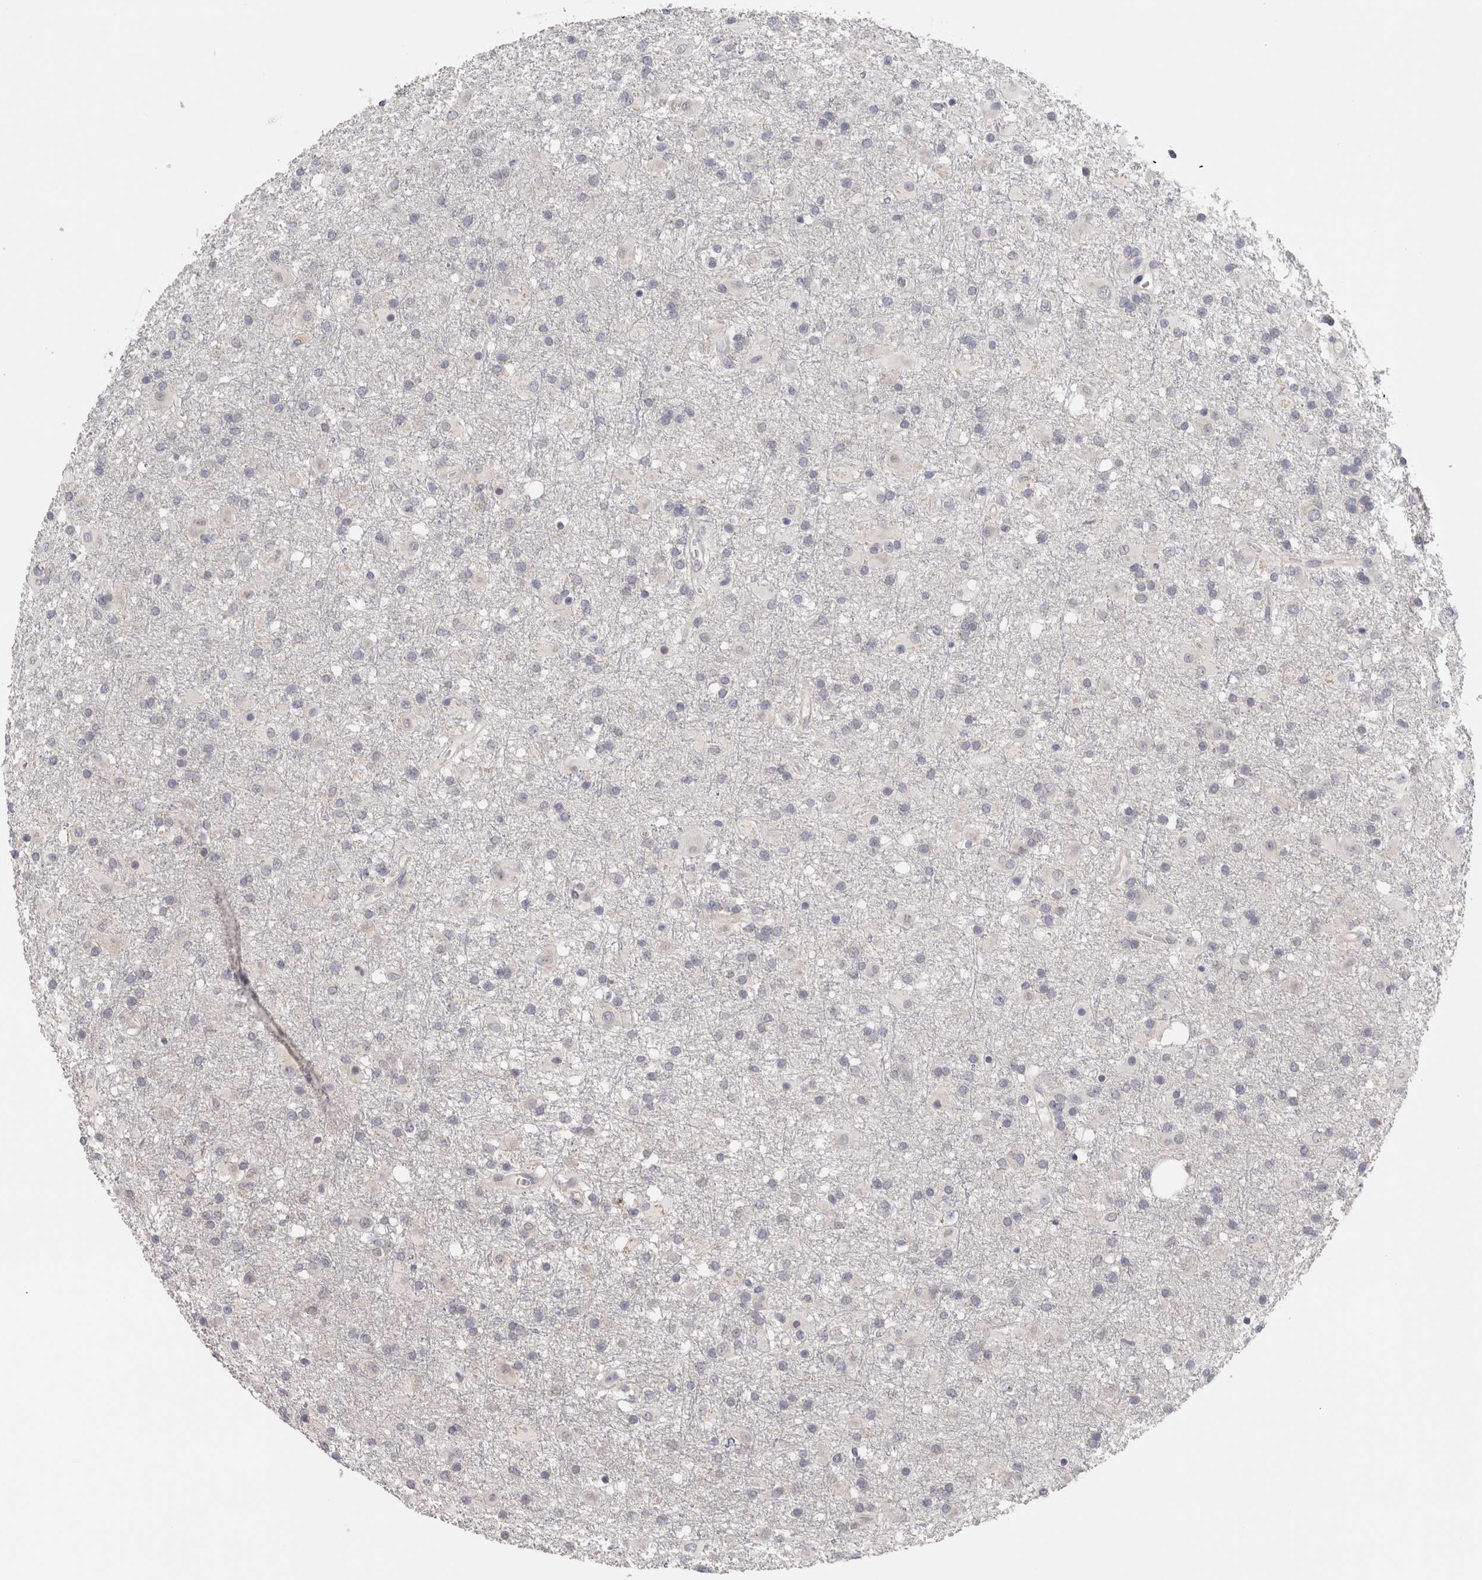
{"staining": {"intensity": "negative", "quantity": "none", "location": "none"}, "tissue": "glioma", "cell_type": "Tumor cells", "image_type": "cancer", "snomed": [{"axis": "morphology", "description": "Glioma, malignant, Low grade"}, {"axis": "topography", "description": "Brain"}], "caption": "A micrograph of human glioma is negative for staining in tumor cells.", "gene": "CRYBG1", "patient": {"sex": "male", "age": 65}}